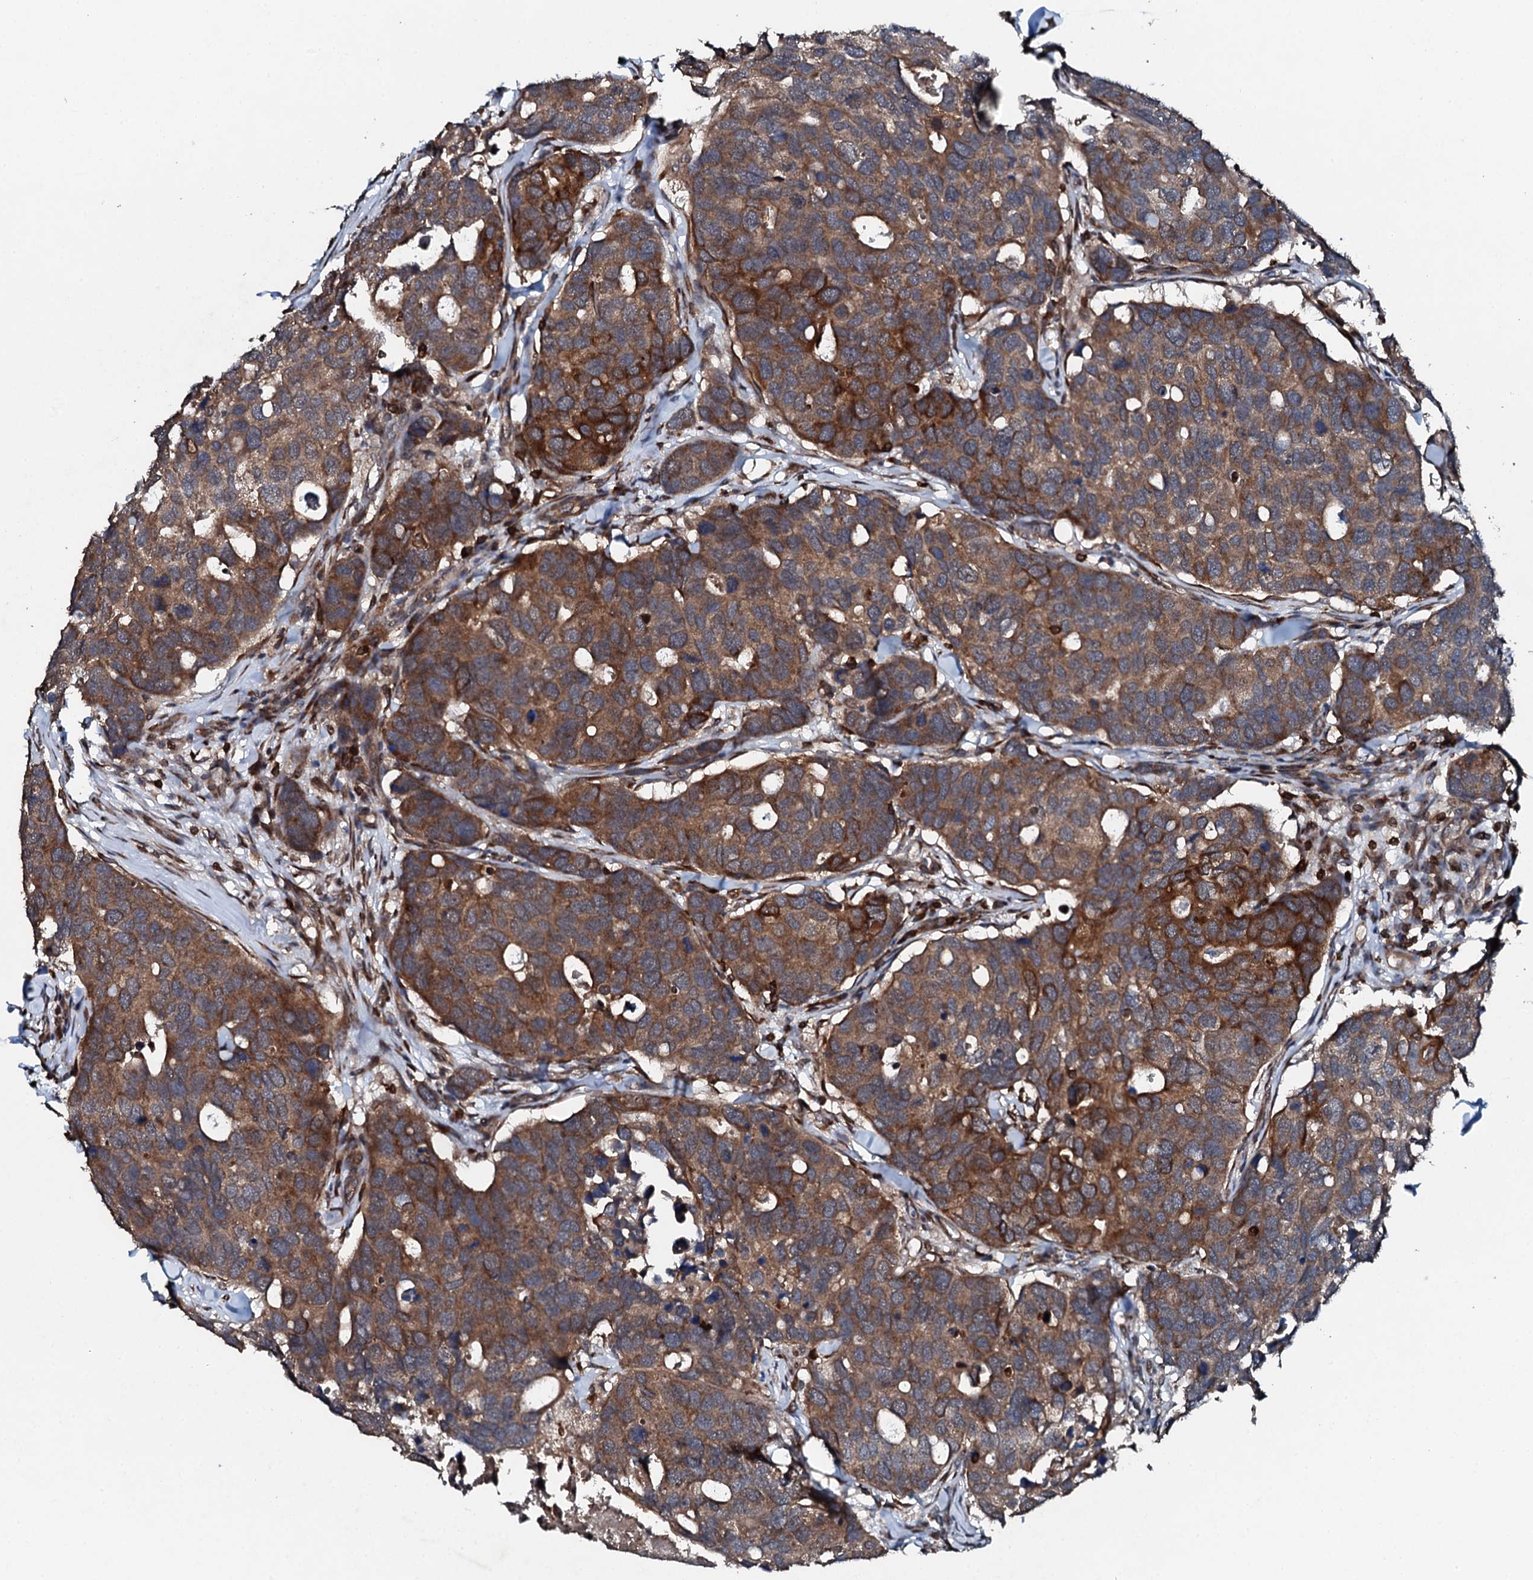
{"staining": {"intensity": "strong", "quantity": ">75%", "location": "cytoplasmic/membranous"}, "tissue": "breast cancer", "cell_type": "Tumor cells", "image_type": "cancer", "snomed": [{"axis": "morphology", "description": "Duct carcinoma"}, {"axis": "topography", "description": "Breast"}], "caption": "Tumor cells exhibit high levels of strong cytoplasmic/membranous positivity in approximately >75% of cells in human breast cancer. (brown staining indicates protein expression, while blue staining denotes nuclei).", "gene": "EDC4", "patient": {"sex": "female", "age": 83}}